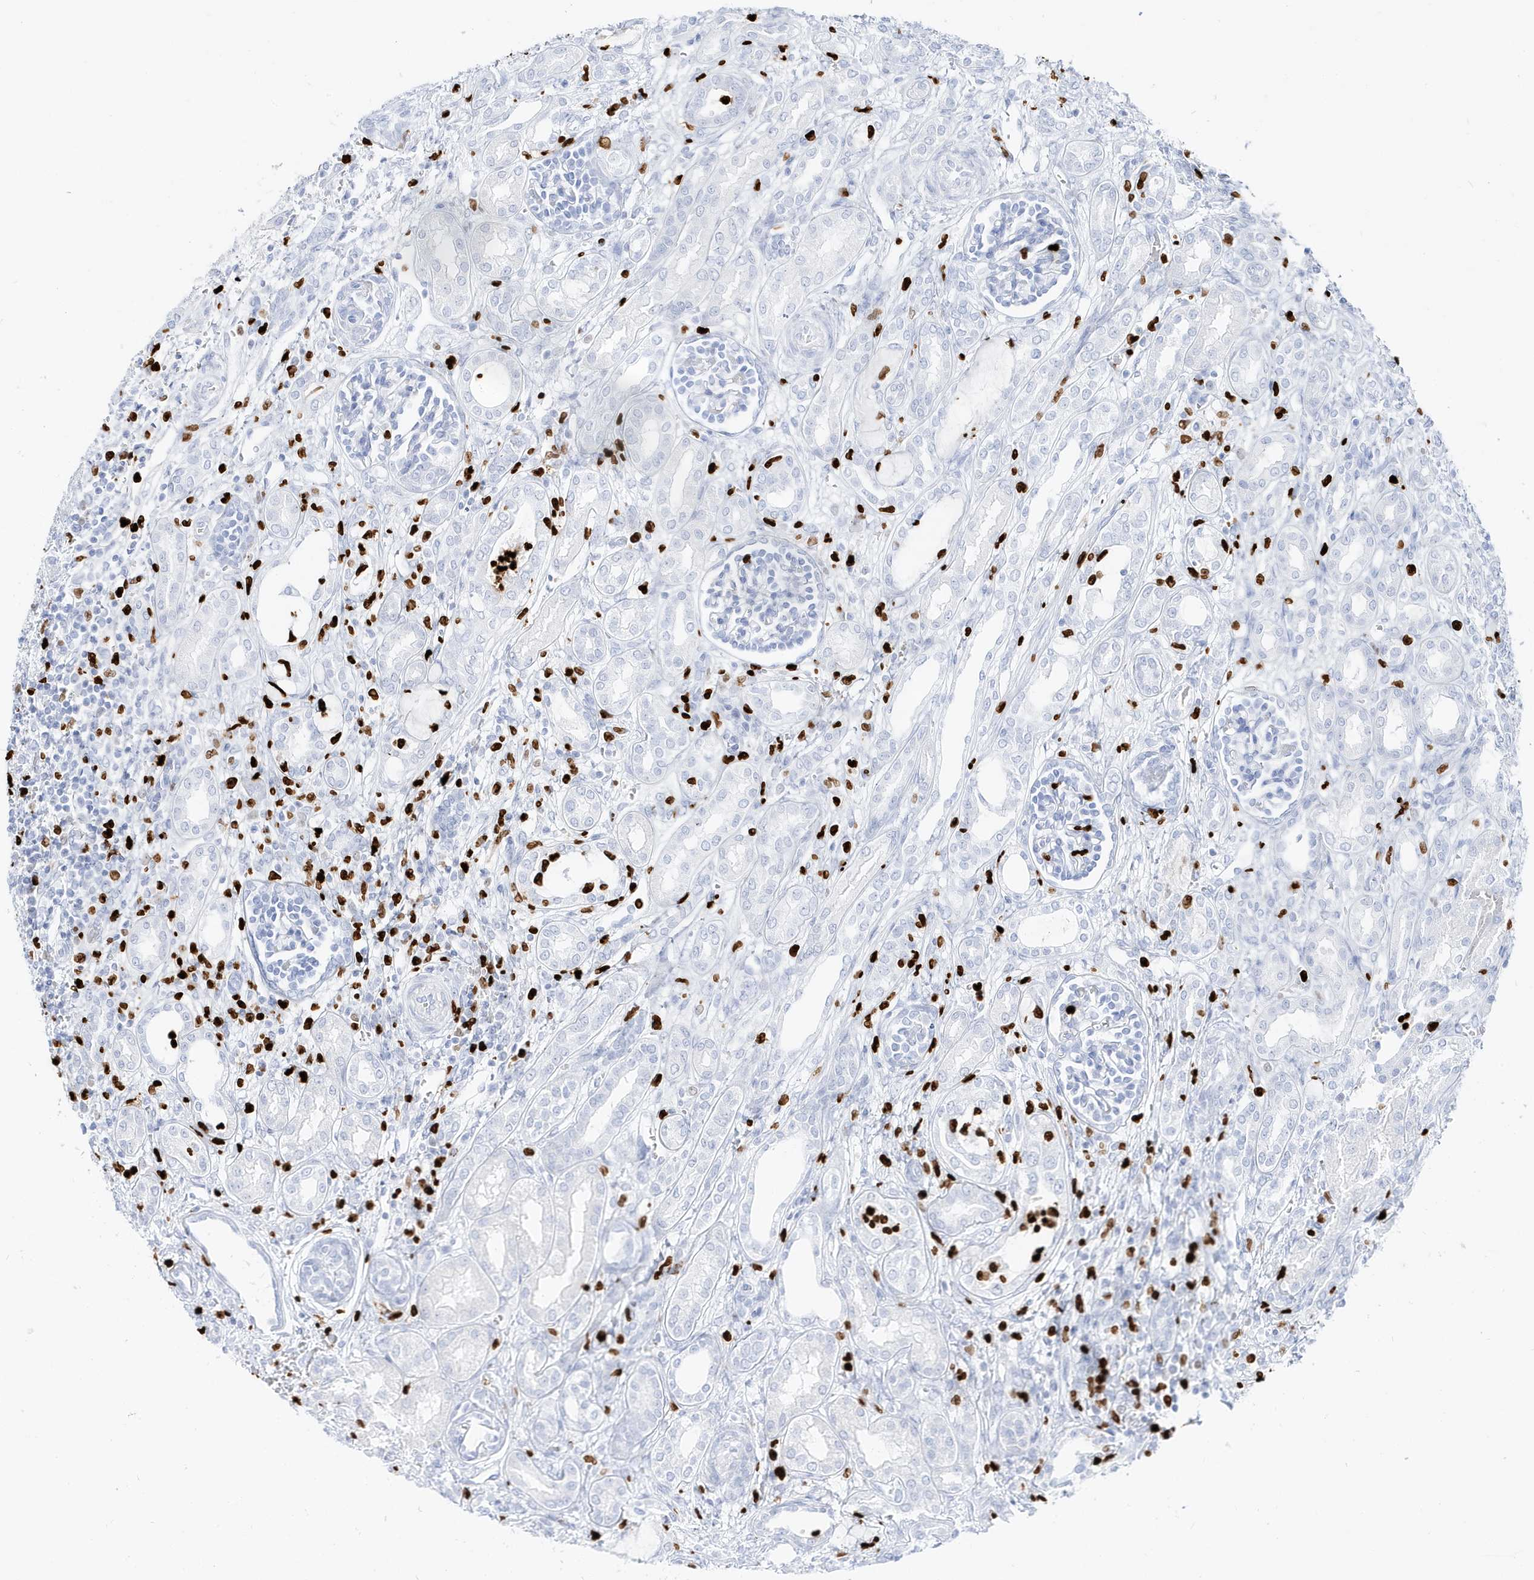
{"staining": {"intensity": "negative", "quantity": "none", "location": "none"}, "tissue": "kidney", "cell_type": "Cells in glomeruli", "image_type": "normal", "snomed": [{"axis": "morphology", "description": "Normal tissue, NOS"}, {"axis": "morphology", "description": "Neoplasm, malignant, NOS"}, {"axis": "topography", "description": "Kidney"}], "caption": "This is an immunohistochemistry (IHC) micrograph of unremarkable human kidney. There is no expression in cells in glomeruli.", "gene": "MNDA", "patient": {"sex": "female", "age": 1}}